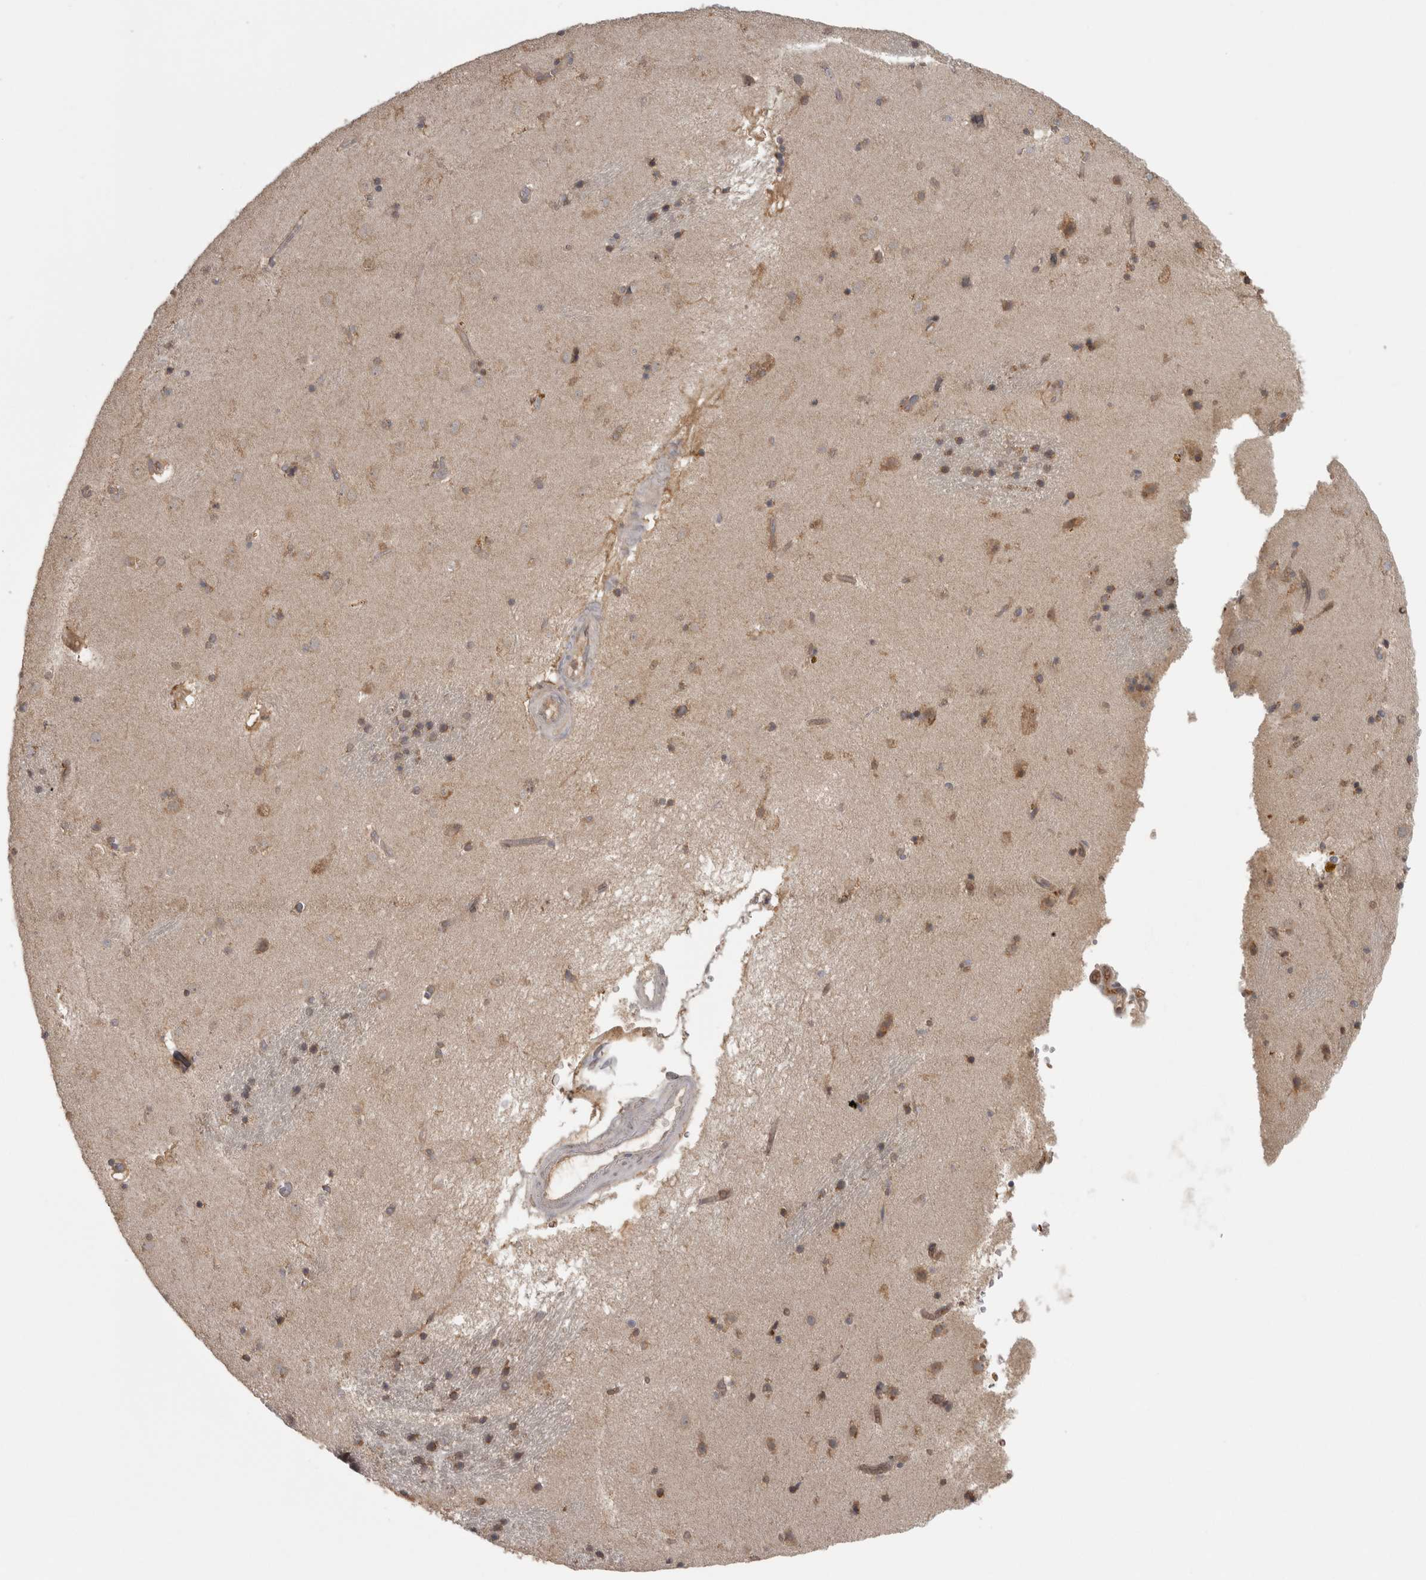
{"staining": {"intensity": "moderate", "quantity": ">75%", "location": "cytoplasmic/membranous"}, "tissue": "caudate", "cell_type": "Glial cells", "image_type": "normal", "snomed": [{"axis": "morphology", "description": "Normal tissue, NOS"}, {"axis": "topography", "description": "Lateral ventricle wall"}], "caption": "Immunohistochemical staining of unremarkable caudate shows >75% levels of moderate cytoplasmic/membranous protein expression in about >75% of glial cells. Nuclei are stained in blue.", "gene": "MICU3", "patient": {"sex": "male", "age": 70}}